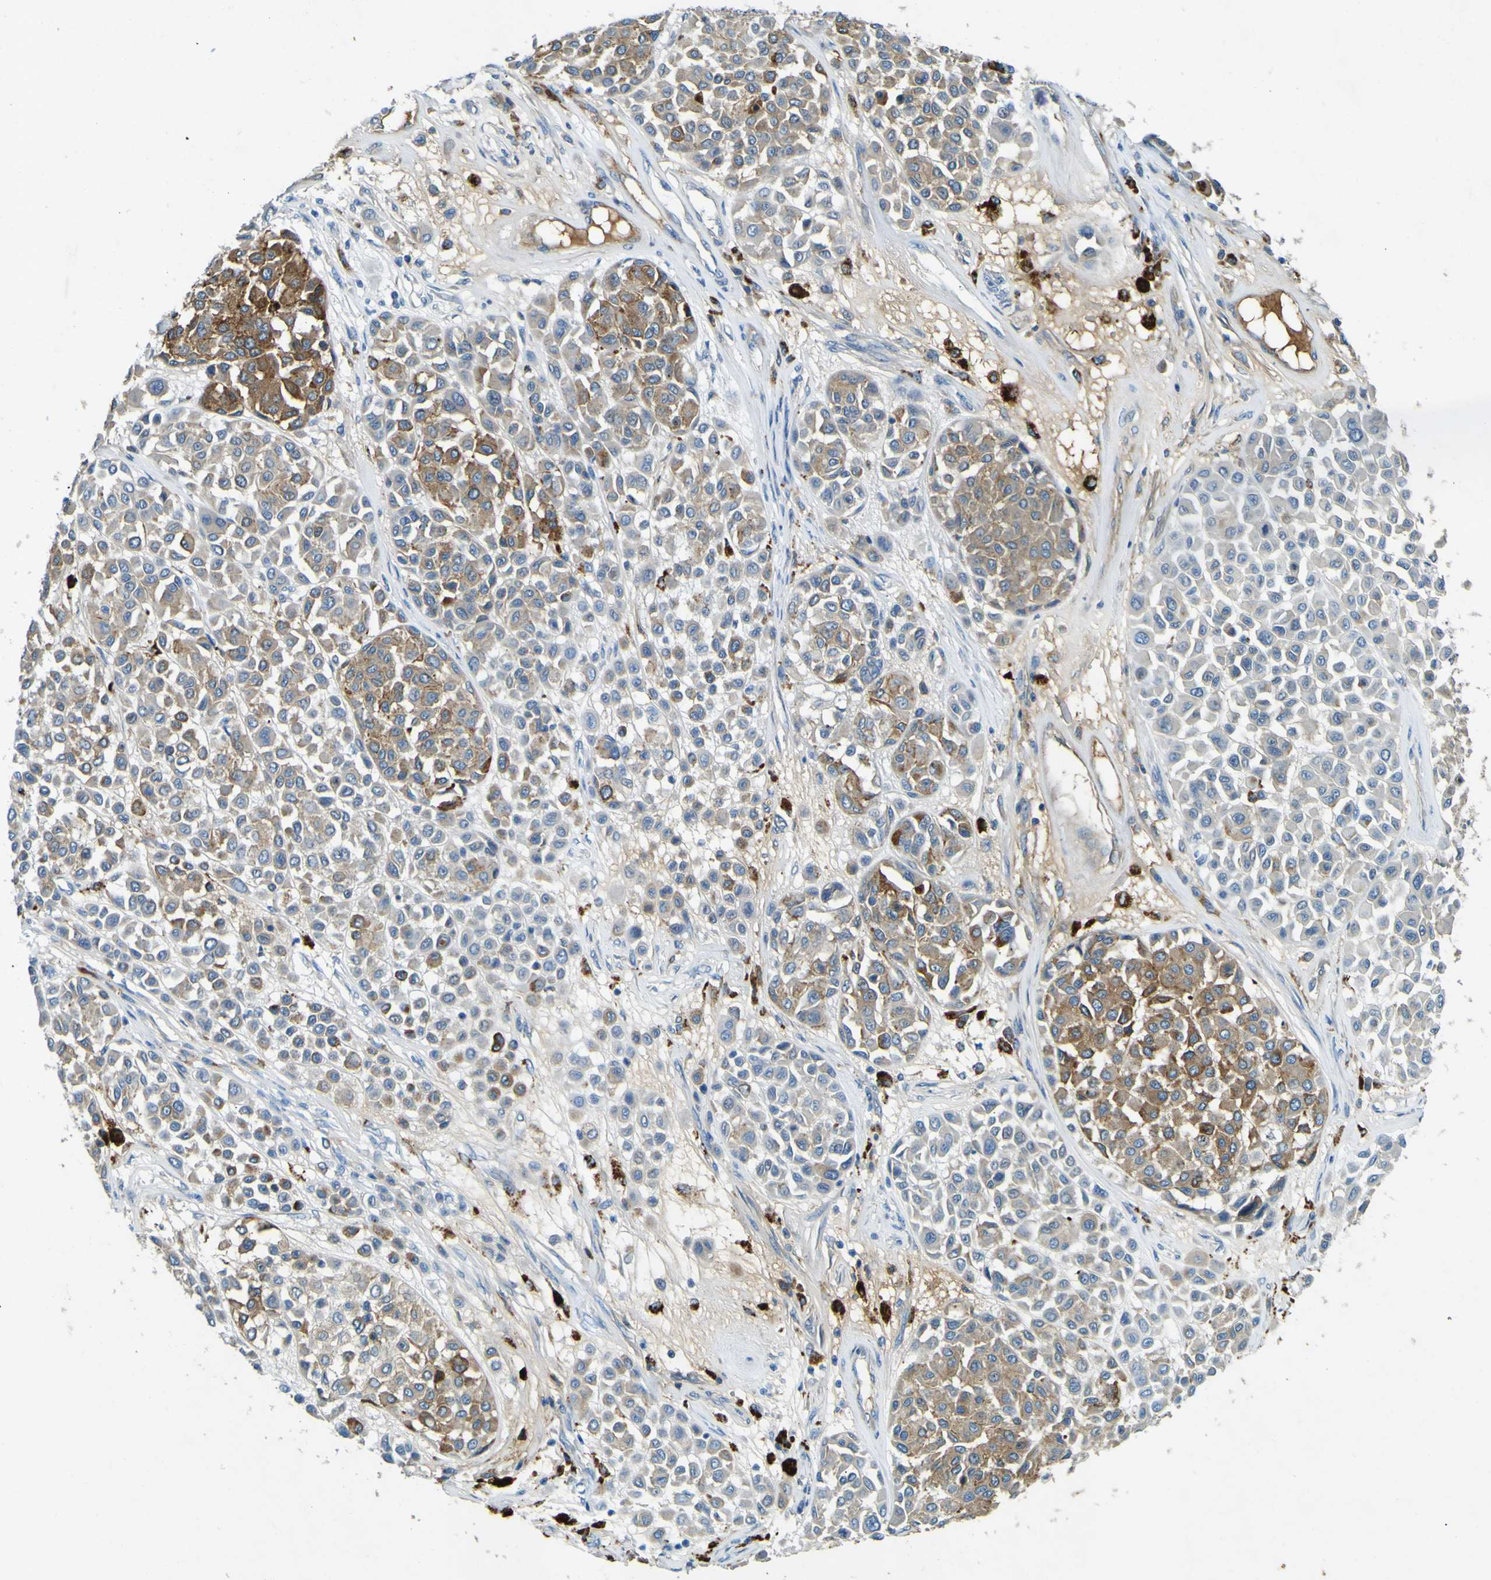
{"staining": {"intensity": "moderate", "quantity": ">75%", "location": "cytoplasmic/membranous"}, "tissue": "melanoma", "cell_type": "Tumor cells", "image_type": "cancer", "snomed": [{"axis": "morphology", "description": "Malignant melanoma, Metastatic site"}, {"axis": "topography", "description": "Soft tissue"}], "caption": "Human melanoma stained with a protein marker shows moderate staining in tumor cells.", "gene": "PDE9A", "patient": {"sex": "male", "age": 41}}